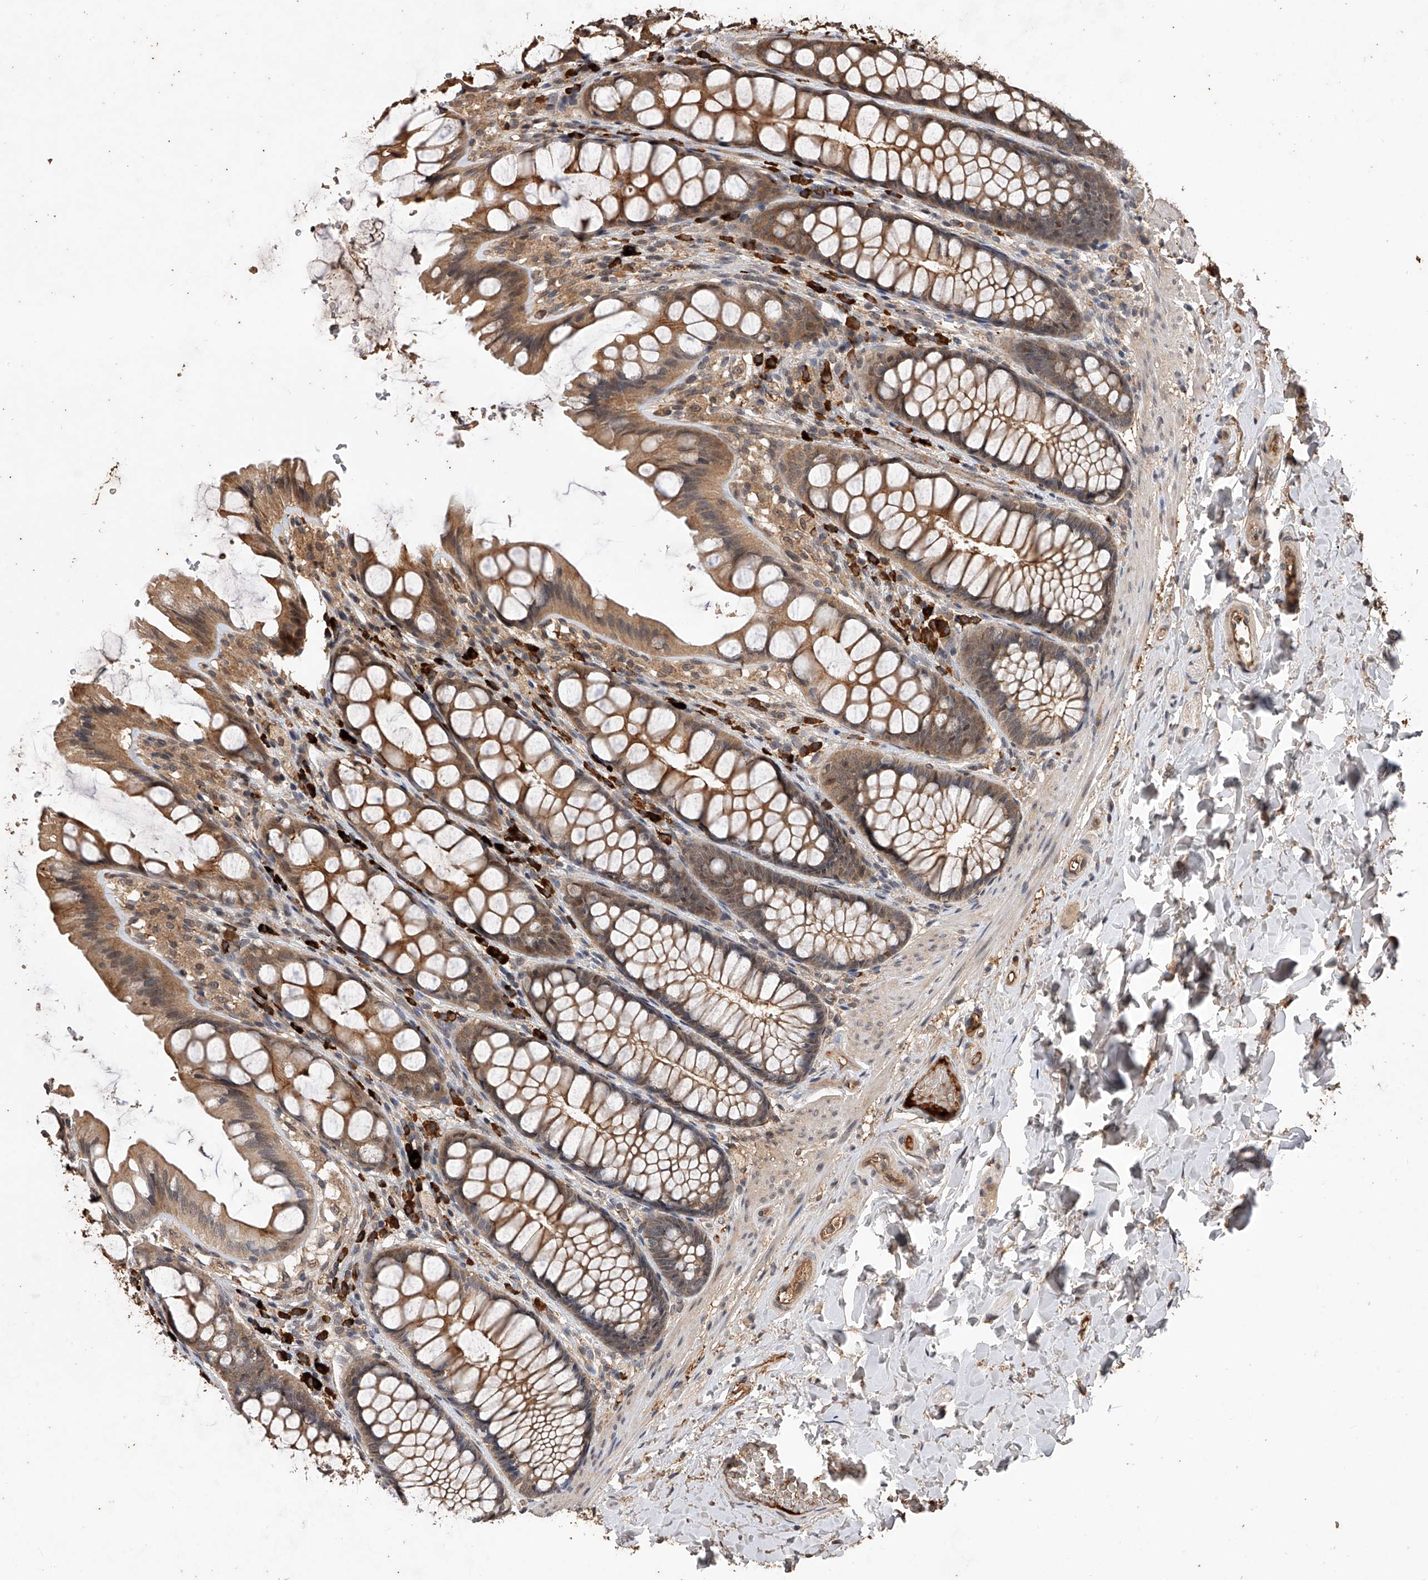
{"staining": {"intensity": "moderate", "quantity": ">75%", "location": "cytoplasmic/membranous"}, "tissue": "colon", "cell_type": "Endothelial cells", "image_type": "normal", "snomed": [{"axis": "morphology", "description": "Normal tissue, NOS"}, {"axis": "topography", "description": "Colon"}], "caption": "The micrograph shows immunohistochemical staining of normal colon. There is moderate cytoplasmic/membranous expression is seen in about >75% of endothelial cells.", "gene": "CFAP410", "patient": {"sex": "male", "age": 47}}